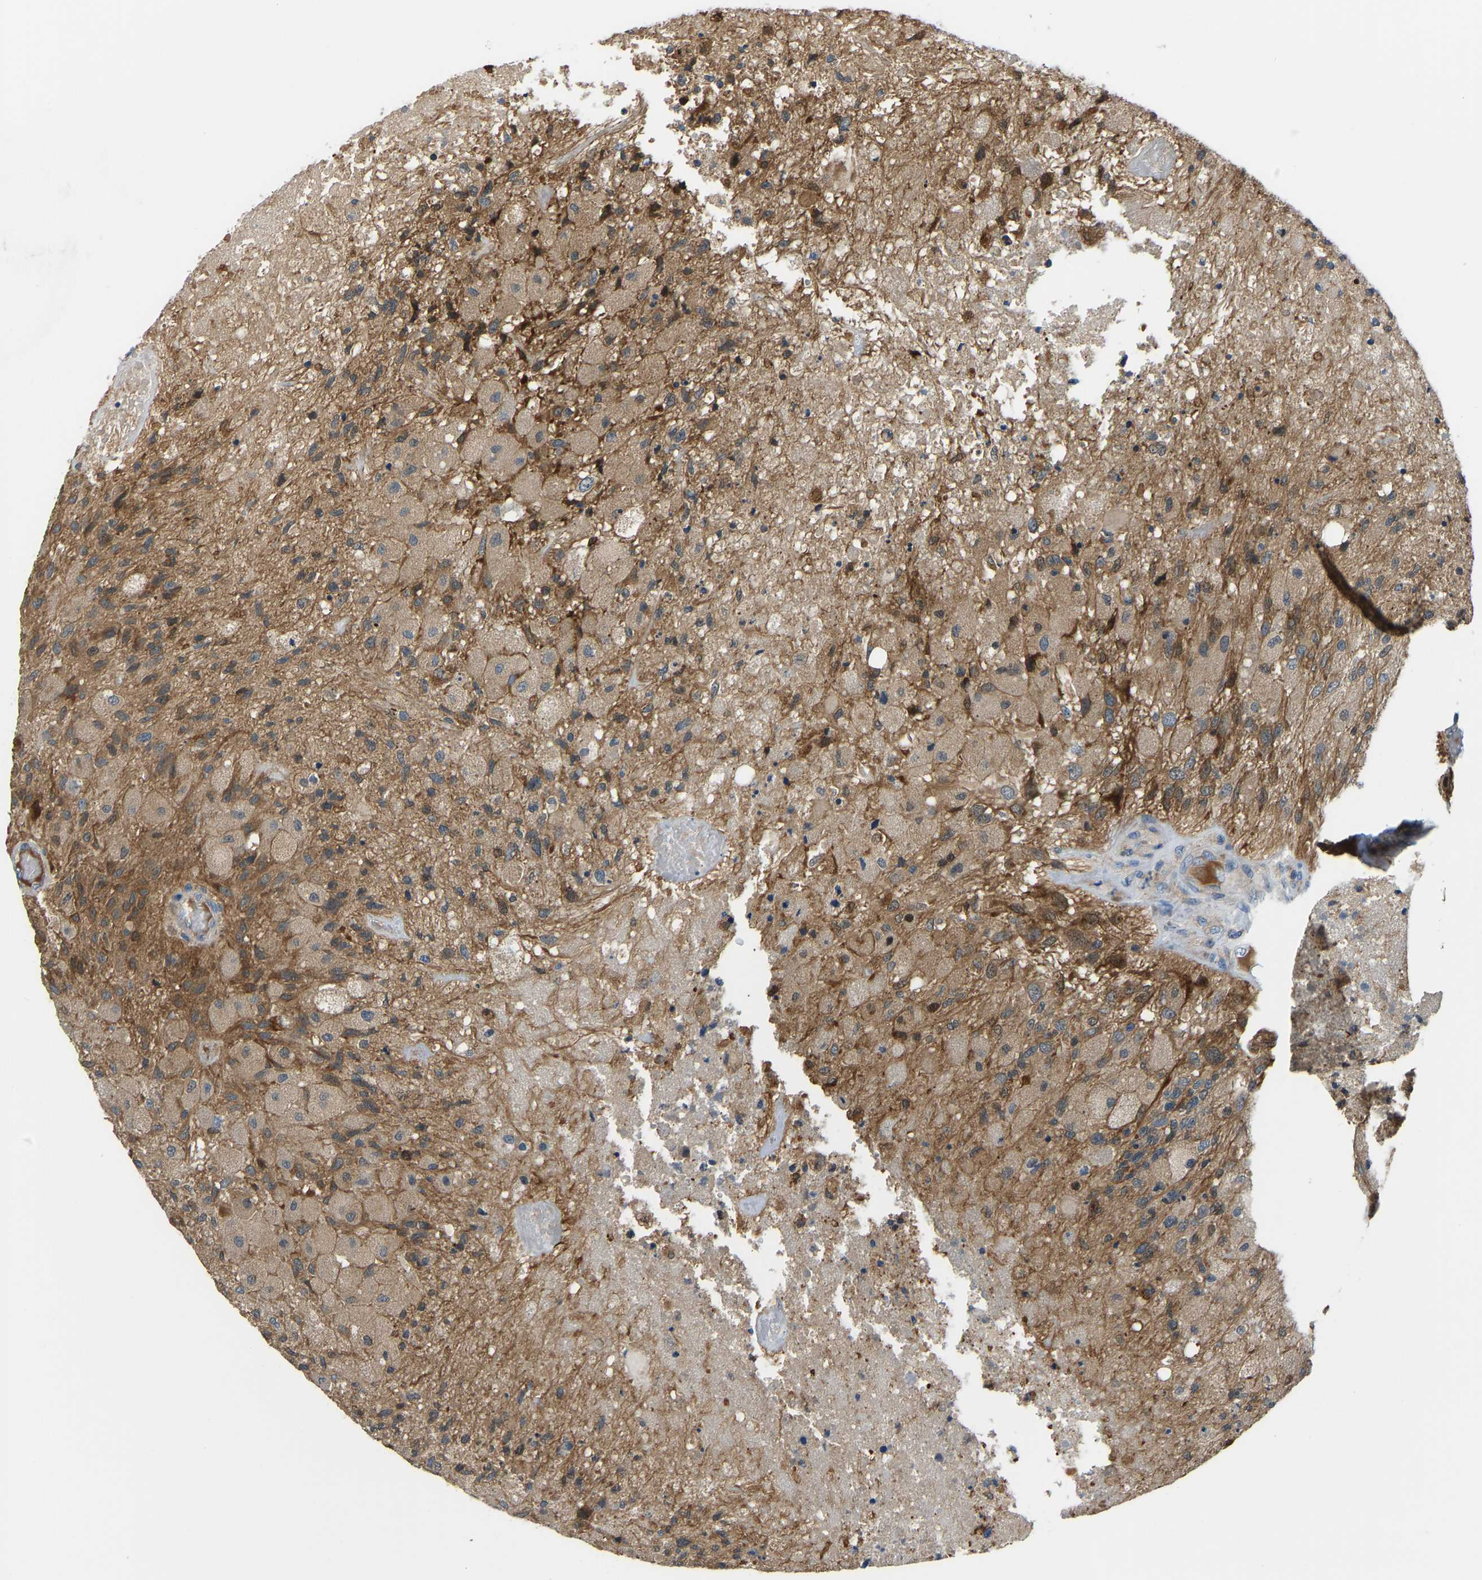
{"staining": {"intensity": "moderate", "quantity": ">75%", "location": "cytoplasmic/membranous"}, "tissue": "glioma", "cell_type": "Tumor cells", "image_type": "cancer", "snomed": [{"axis": "morphology", "description": "Normal tissue, NOS"}, {"axis": "morphology", "description": "Glioma, malignant, High grade"}, {"axis": "topography", "description": "Cerebral cortex"}], "caption": "Protein staining of glioma tissue reveals moderate cytoplasmic/membranous expression in about >75% of tumor cells.", "gene": "RBP1", "patient": {"sex": "male", "age": 77}}